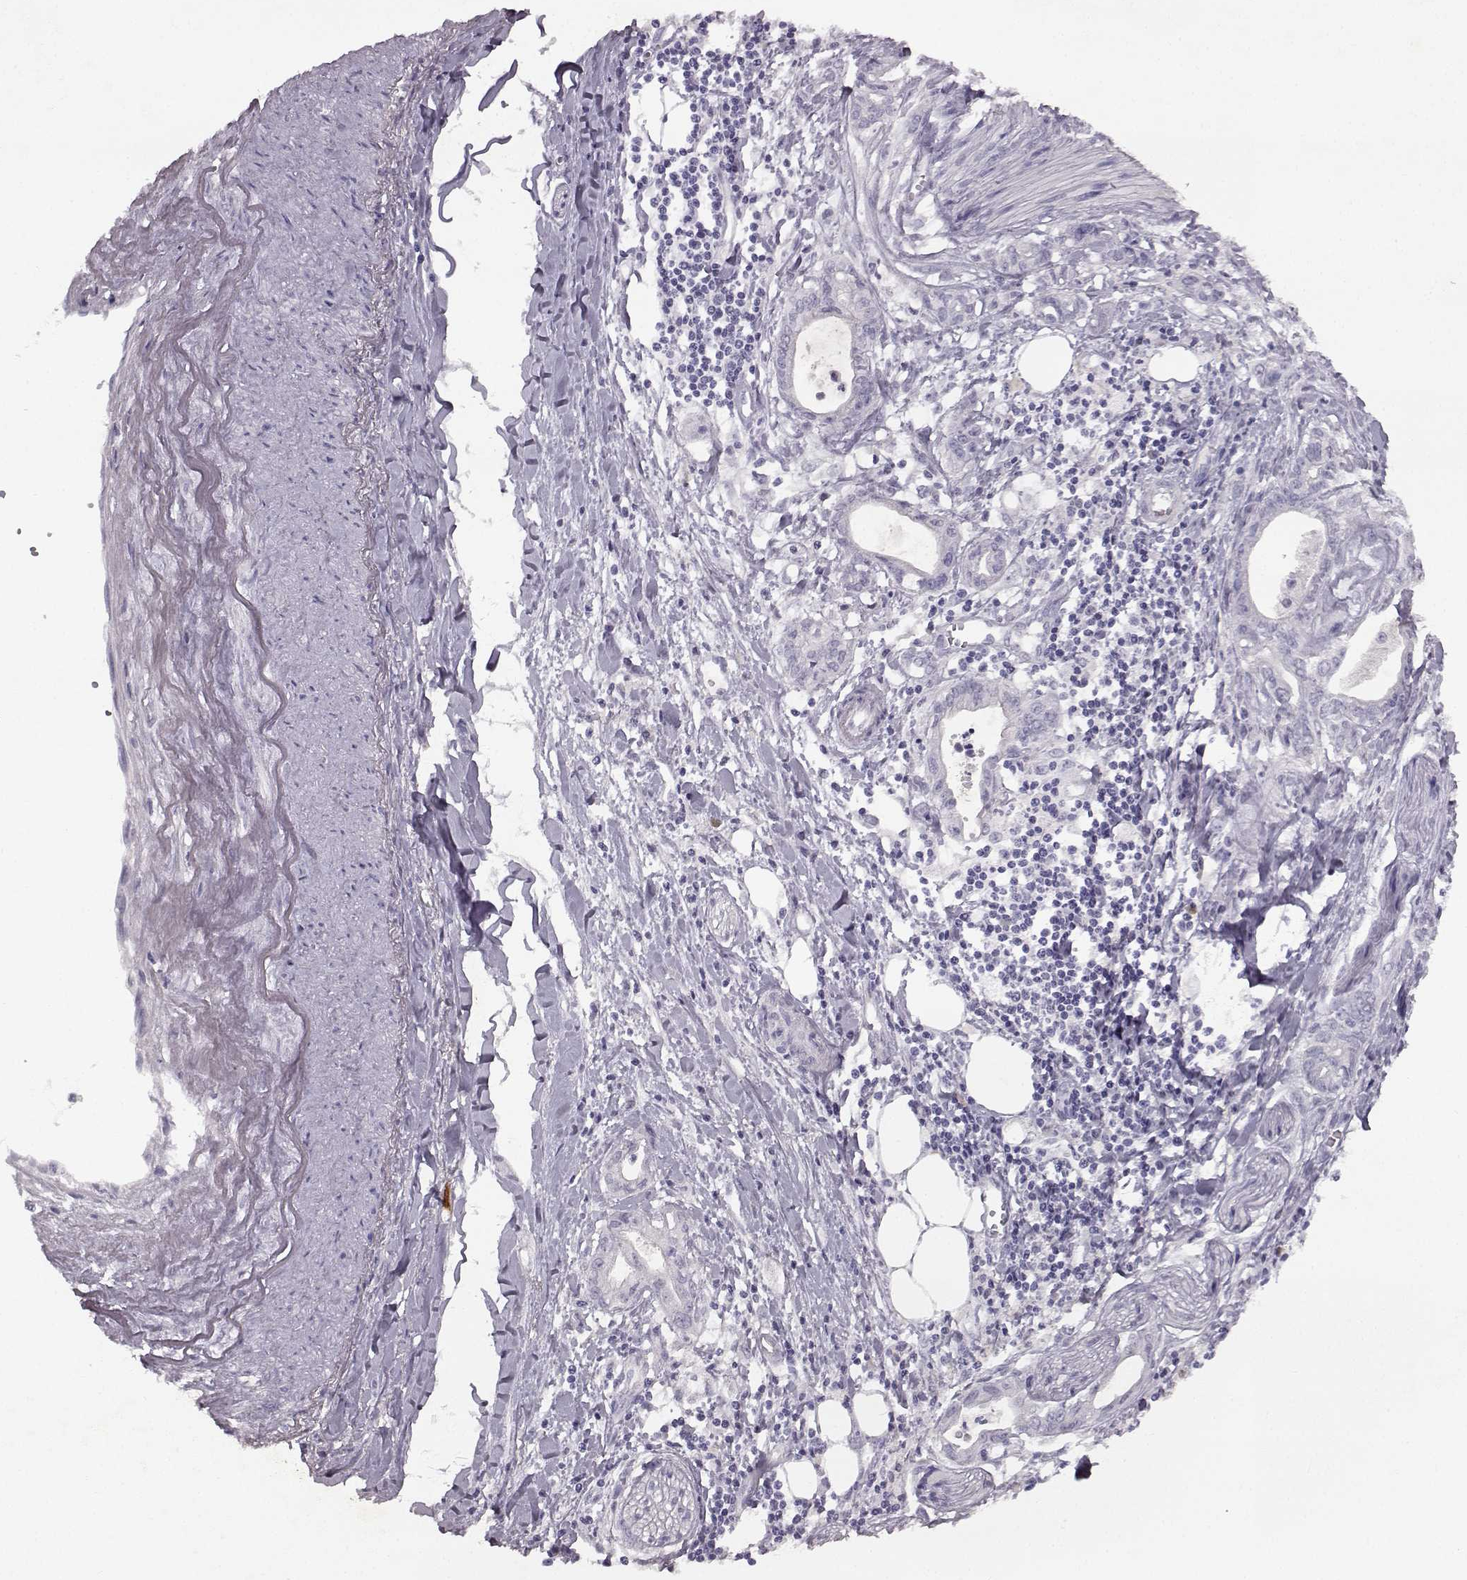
{"staining": {"intensity": "negative", "quantity": "none", "location": "none"}, "tissue": "pancreatic cancer", "cell_type": "Tumor cells", "image_type": "cancer", "snomed": [{"axis": "morphology", "description": "Adenocarcinoma, NOS"}, {"axis": "topography", "description": "Pancreas"}], "caption": "Image shows no protein positivity in tumor cells of pancreatic cancer (adenocarcinoma) tissue. The staining was performed using DAB (3,3'-diaminobenzidine) to visualize the protein expression in brown, while the nuclei were stained in blue with hematoxylin (Magnification: 20x).", "gene": "SPAG17", "patient": {"sex": "male", "age": 71}}